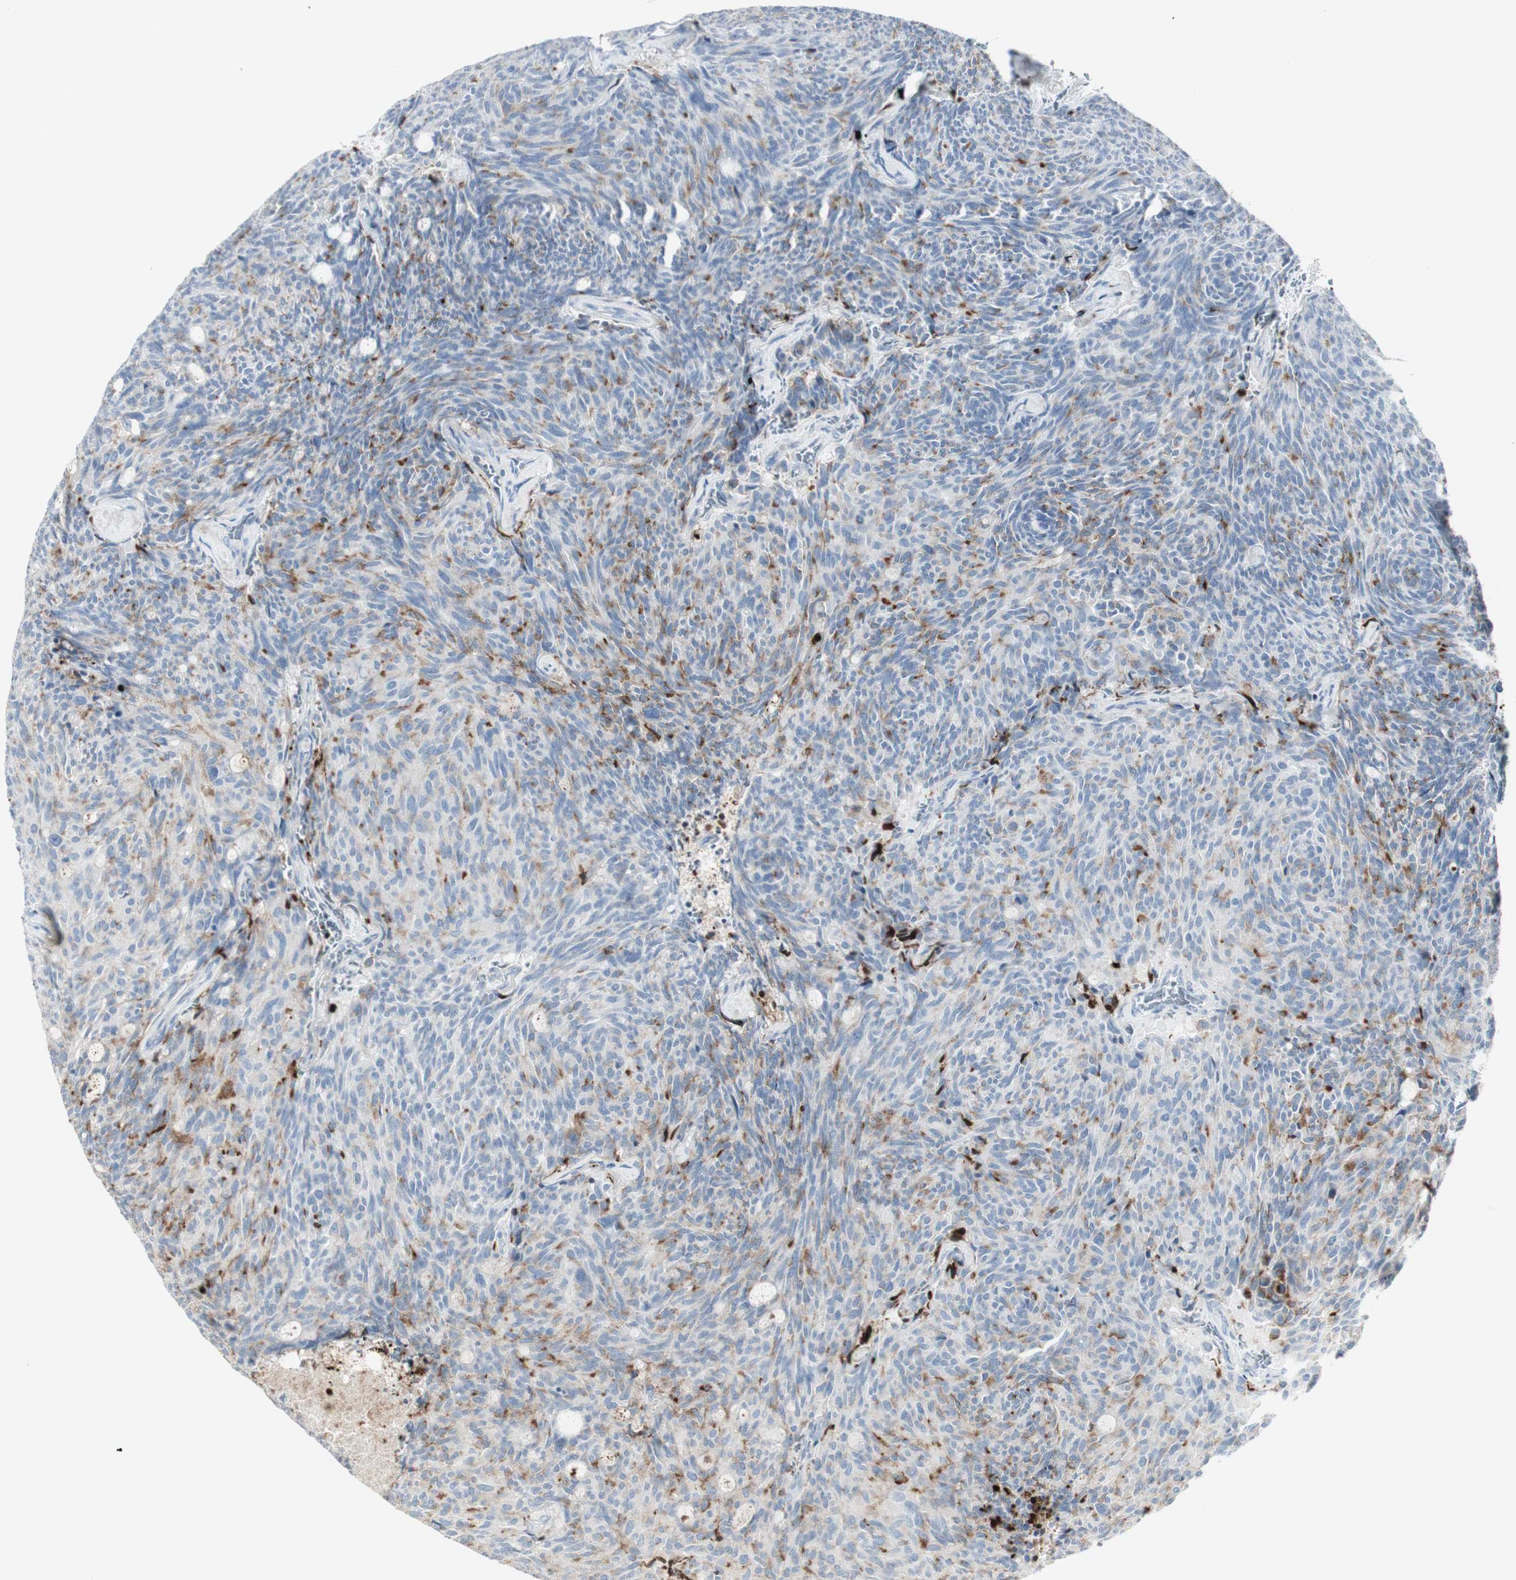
{"staining": {"intensity": "moderate", "quantity": "25%-75%", "location": "cytoplasmic/membranous"}, "tissue": "carcinoid", "cell_type": "Tumor cells", "image_type": "cancer", "snomed": [{"axis": "morphology", "description": "Carcinoid, malignant, NOS"}, {"axis": "topography", "description": "Pancreas"}], "caption": "Immunohistochemistry photomicrograph of neoplastic tissue: human carcinoid stained using immunohistochemistry (IHC) reveals medium levels of moderate protein expression localized specifically in the cytoplasmic/membranous of tumor cells, appearing as a cytoplasmic/membranous brown color.", "gene": "MDK", "patient": {"sex": "female", "age": 54}}